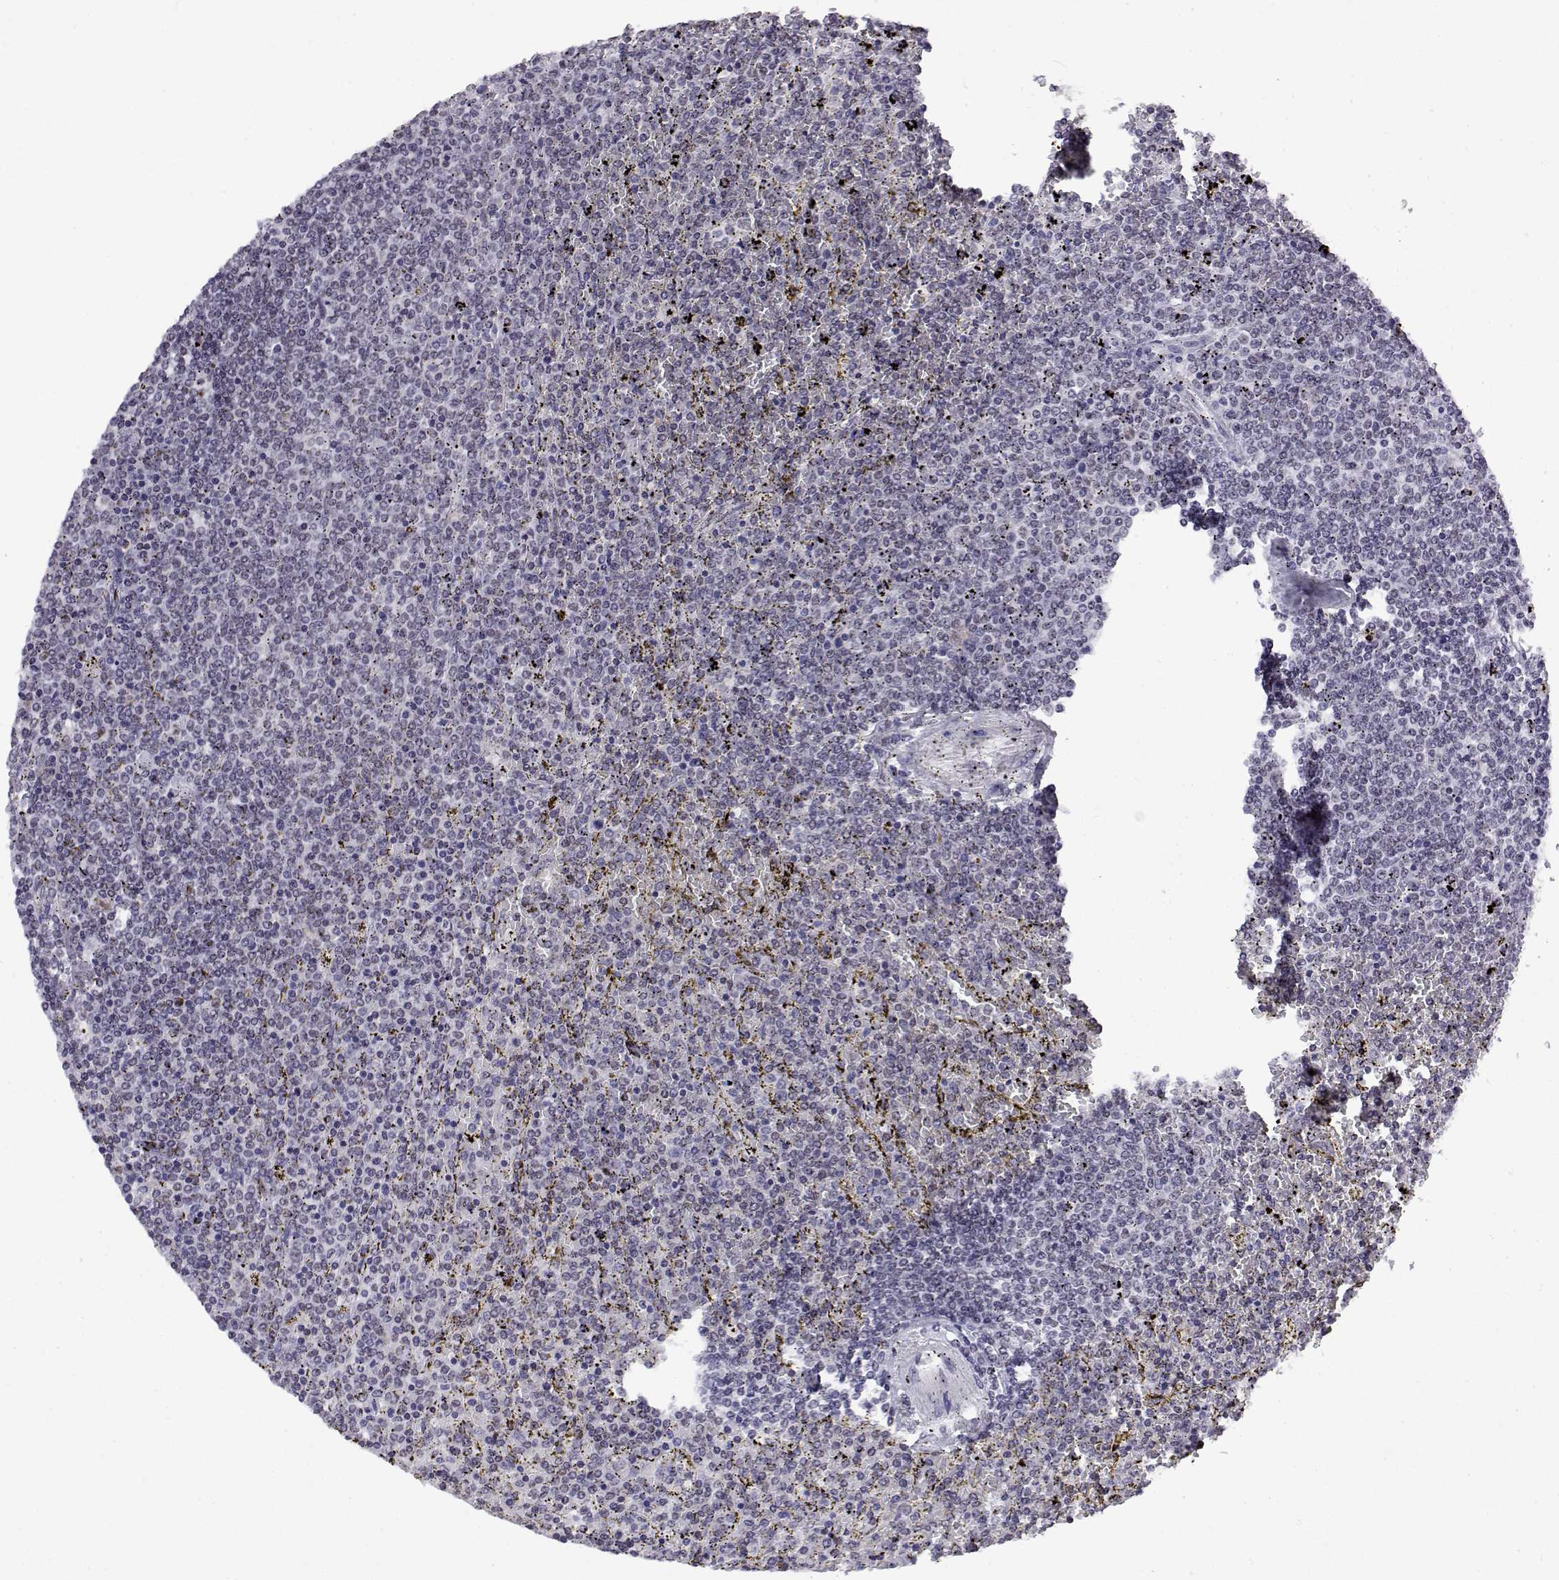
{"staining": {"intensity": "negative", "quantity": "none", "location": "none"}, "tissue": "lymphoma", "cell_type": "Tumor cells", "image_type": "cancer", "snomed": [{"axis": "morphology", "description": "Malignant lymphoma, non-Hodgkin's type, Low grade"}, {"axis": "topography", "description": "Spleen"}], "caption": "An IHC image of low-grade malignant lymphoma, non-Hodgkin's type is shown. There is no staining in tumor cells of low-grade malignant lymphoma, non-Hodgkin's type. The staining is performed using DAB (3,3'-diaminobenzidine) brown chromogen with nuclei counter-stained in using hematoxylin.", "gene": "POLDIP3", "patient": {"sex": "female", "age": 77}}